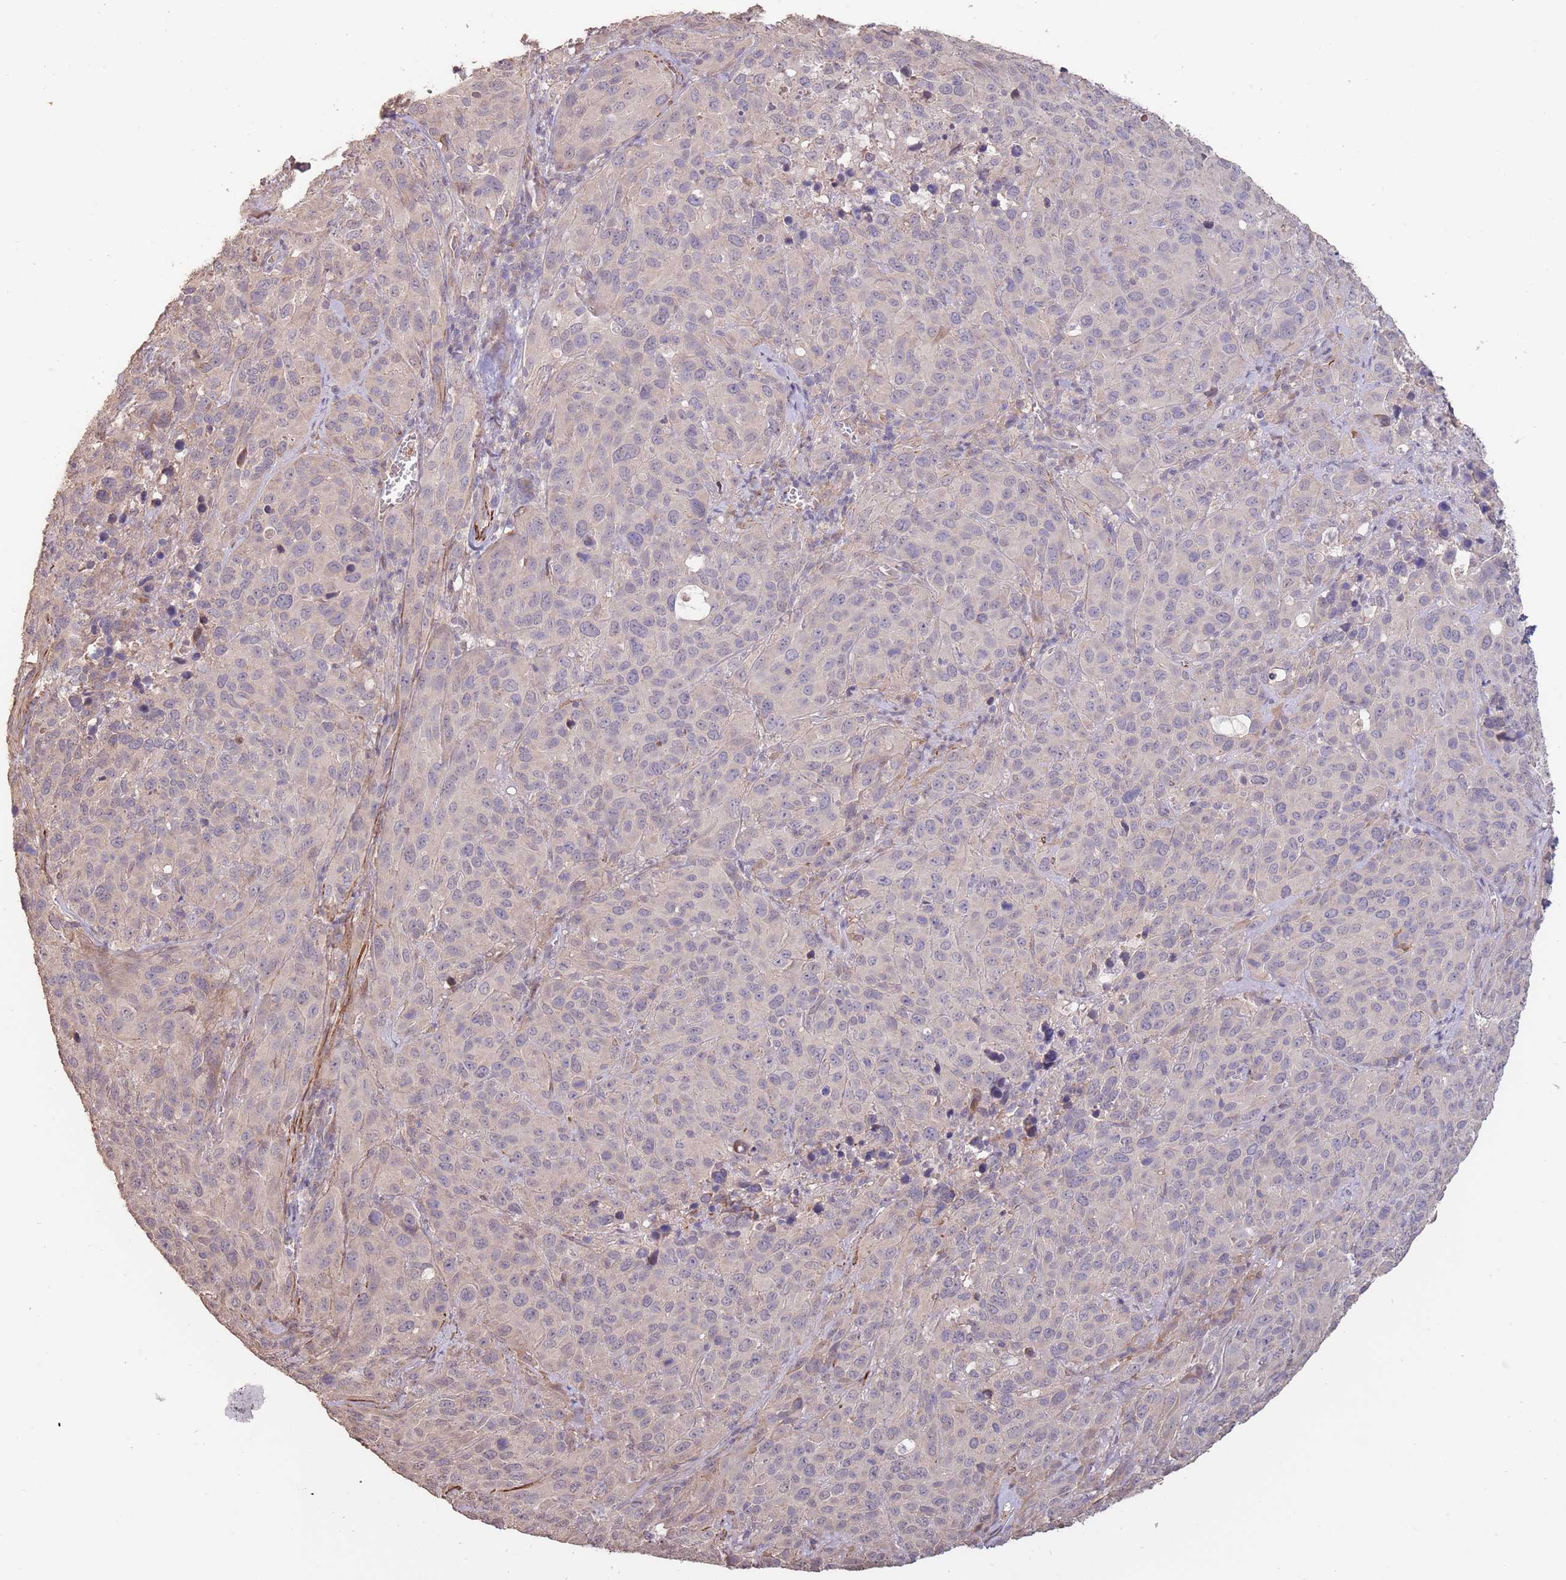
{"staining": {"intensity": "negative", "quantity": "none", "location": "none"}, "tissue": "cervical cancer", "cell_type": "Tumor cells", "image_type": "cancer", "snomed": [{"axis": "morphology", "description": "Squamous cell carcinoma, NOS"}, {"axis": "topography", "description": "Cervix"}], "caption": "Tumor cells show no significant positivity in cervical cancer (squamous cell carcinoma).", "gene": "NLRC4", "patient": {"sex": "female", "age": 51}}